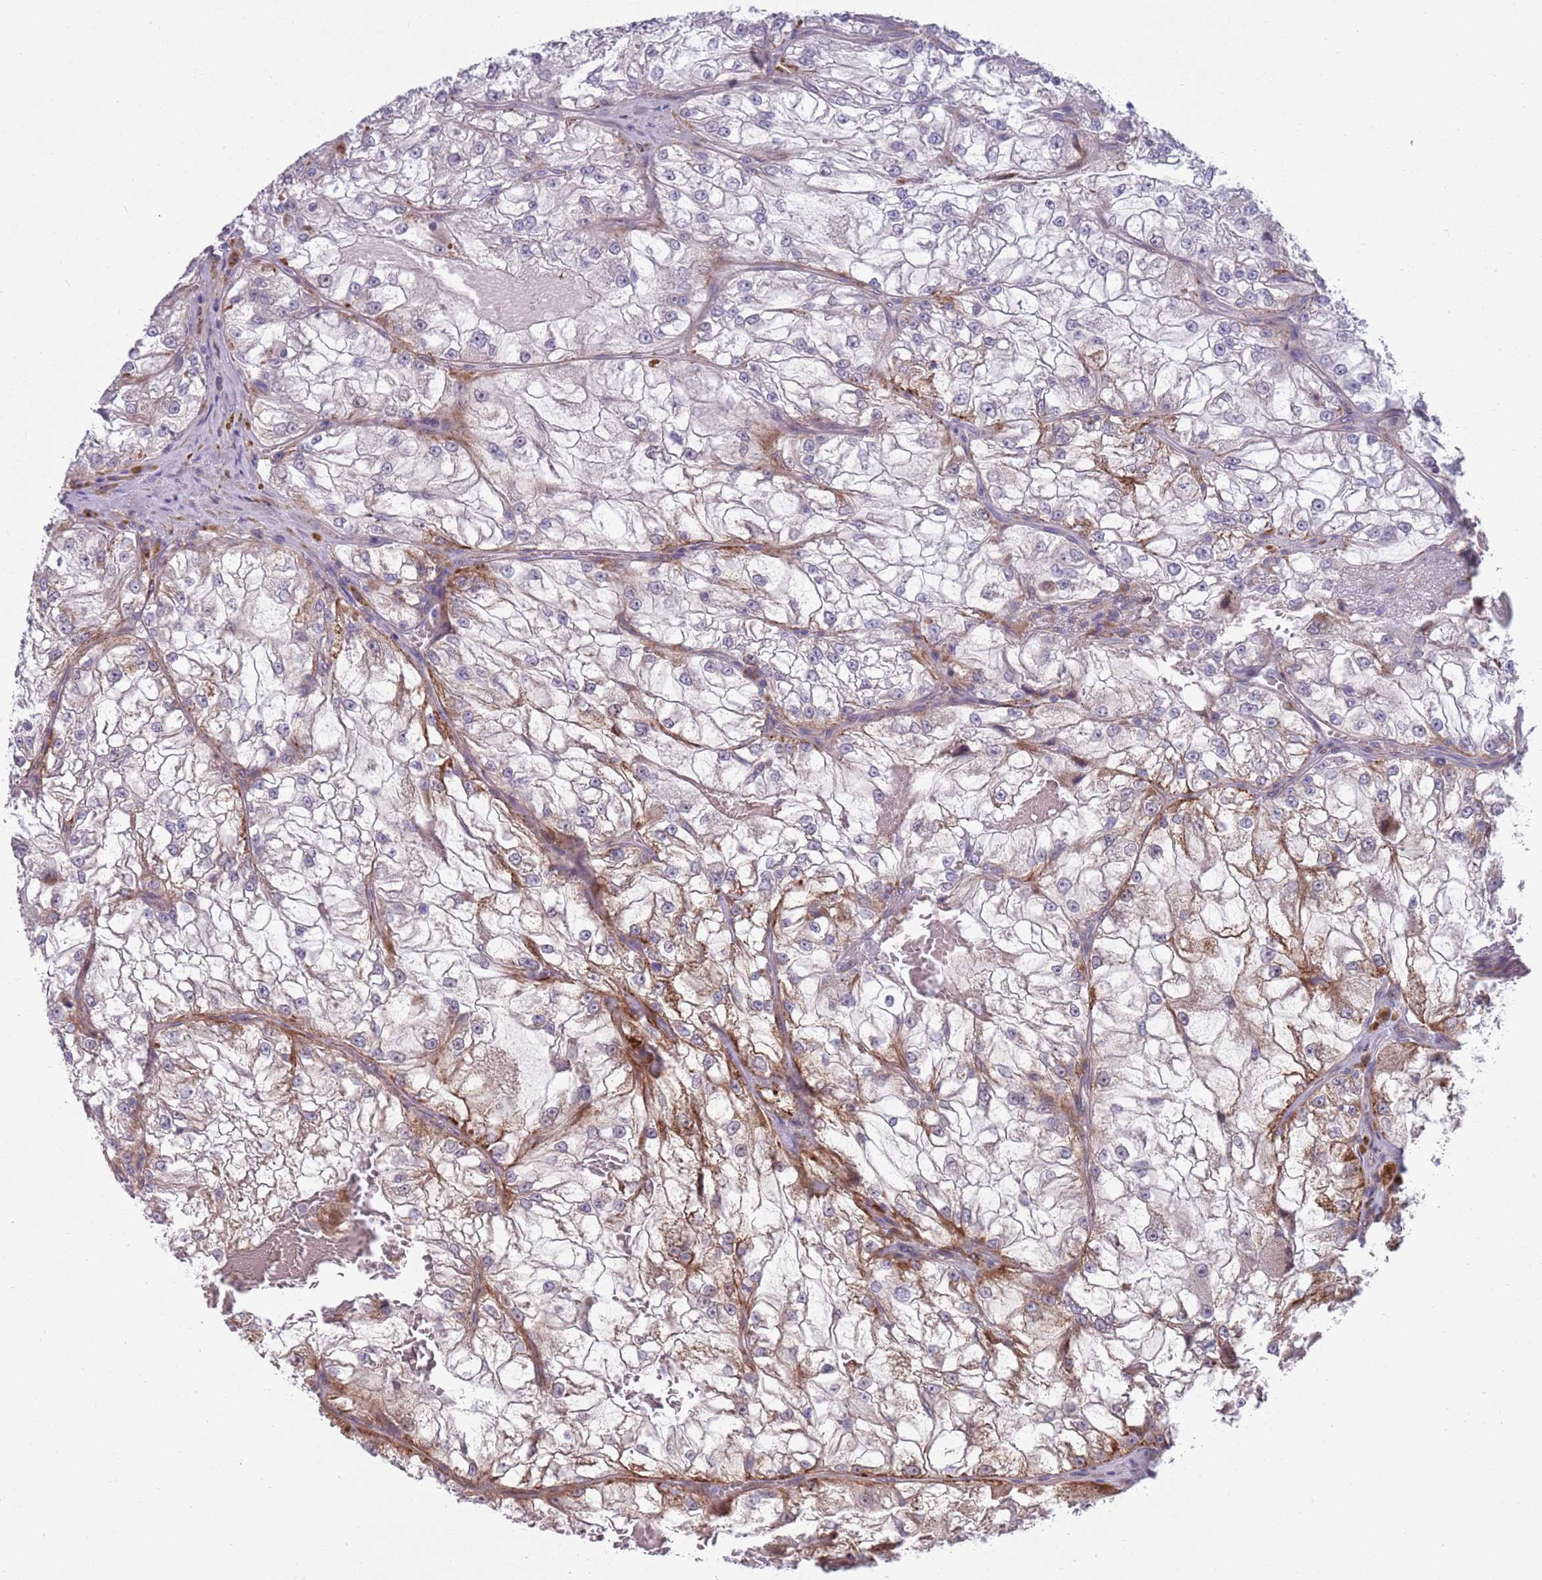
{"staining": {"intensity": "moderate", "quantity": "<25%", "location": "cytoplasmic/membranous"}, "tissue": "renal cancer", "cell_type": "Tumor cells", "image_type": "cancer", "snomed": [{"axis": "morphology", "description": "Adenocarcinoma, NOS"}, {"axis": "topography", "description": "Kidney"}], "caption": "This micrograph reveals immunohistochemistry (IHC) staining of renal cancer (adenocarcinoma), with low moderate cytoplasmic/membranous staining in about <25% of tumor cells.", "gene": "TYW1", "patient": {"sex": "female", "age": 72}}